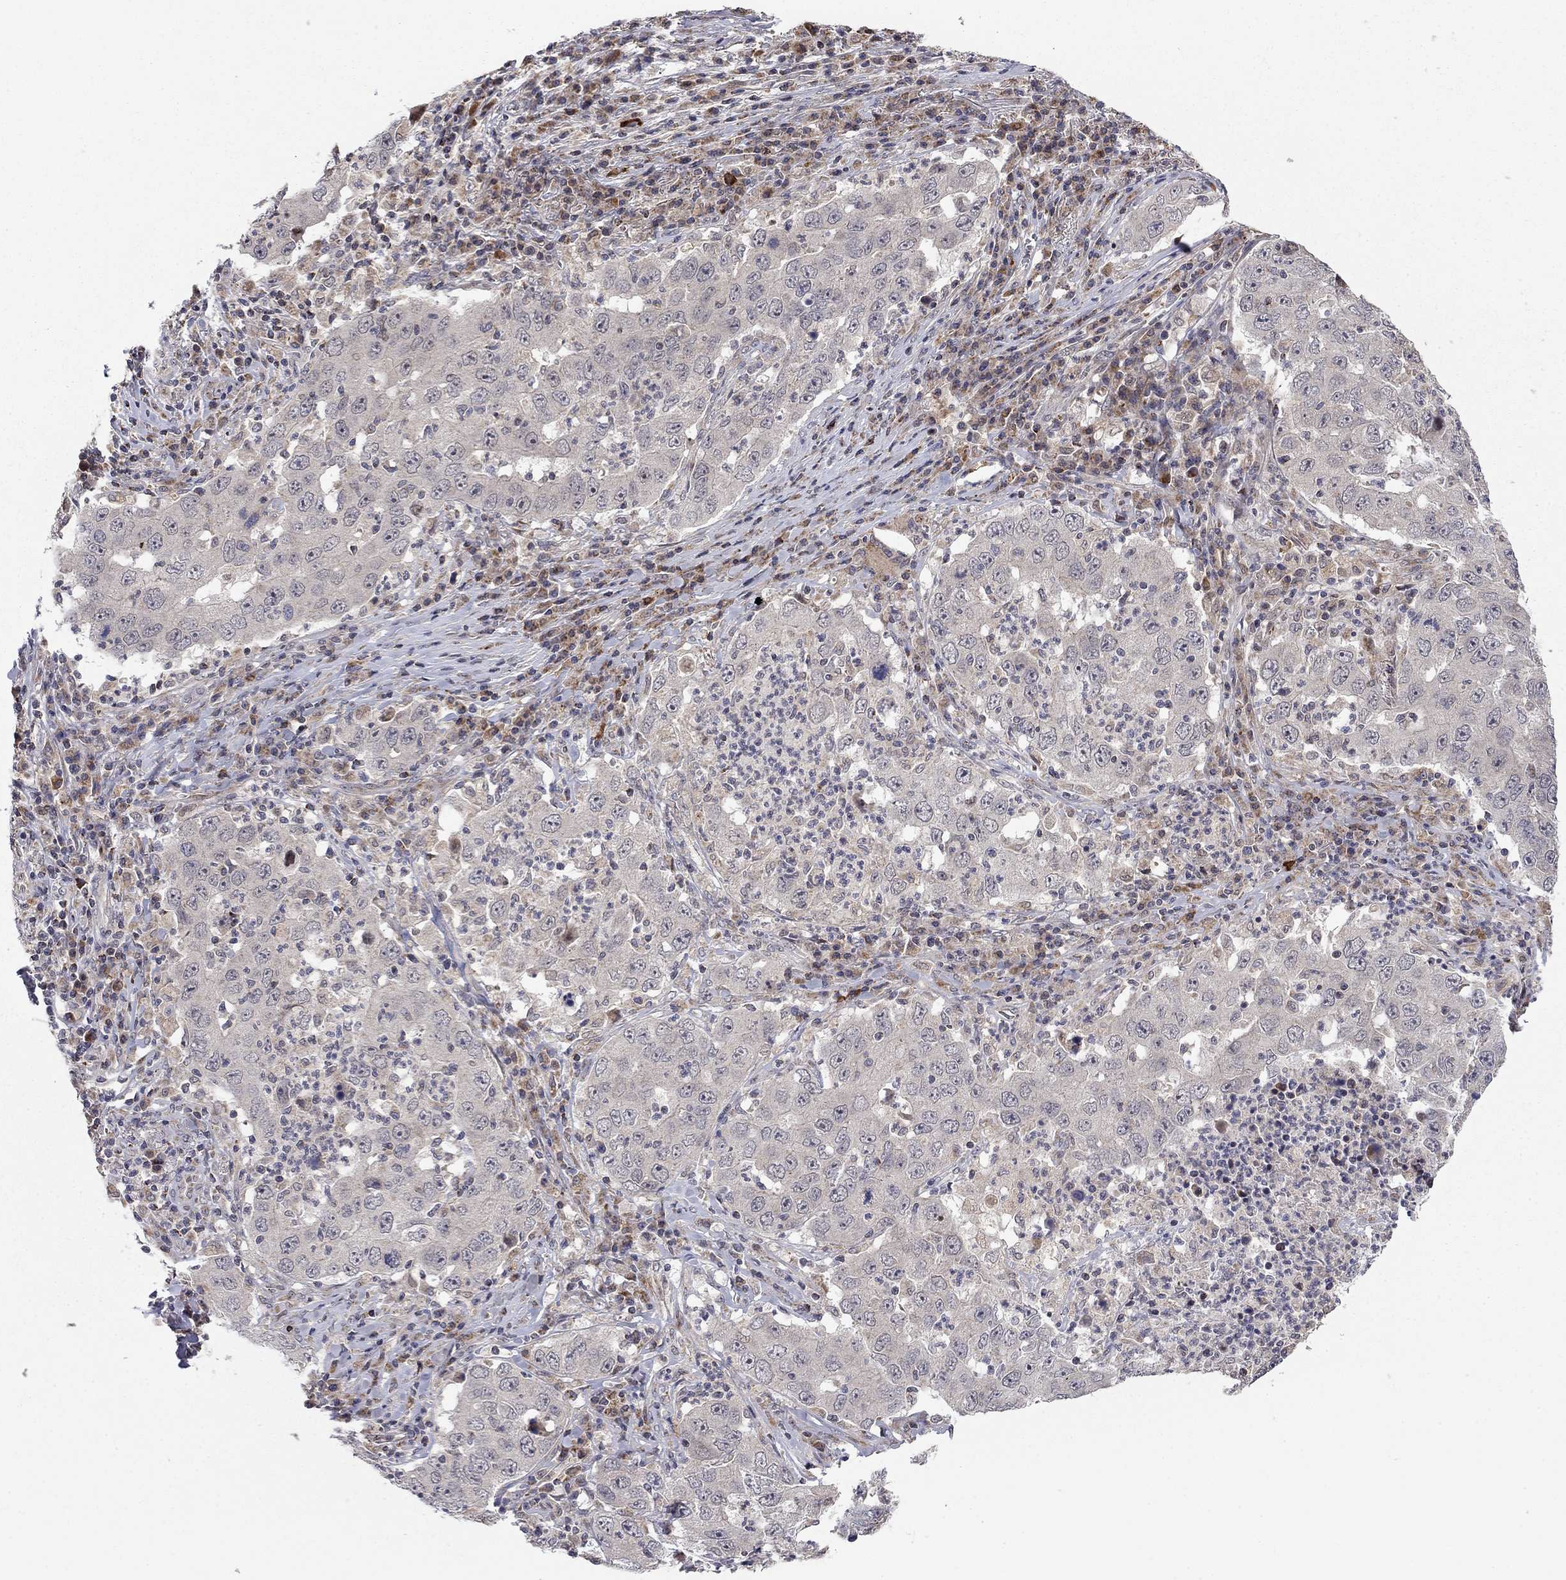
{"staining": {"intensity": "negative", "quantity": "none", "location": "none"}, "tissue": "lung cancer", "cell_type": "Tumor cells", "image_type": "cancer", "snomed": [{"axis": "morphology", "description": "Adenocarcinoma, NOS"}, {"axis": "topography", "description": "Lung"}], "caption": "High magnification brightfield microscopy of lung cancer stained with DAB (brown) and counterstained with hematoxylin (blue): tumor cells show no significant expression.", "gene": "IDS", "patient": {"sex": "male", "age": 73}}